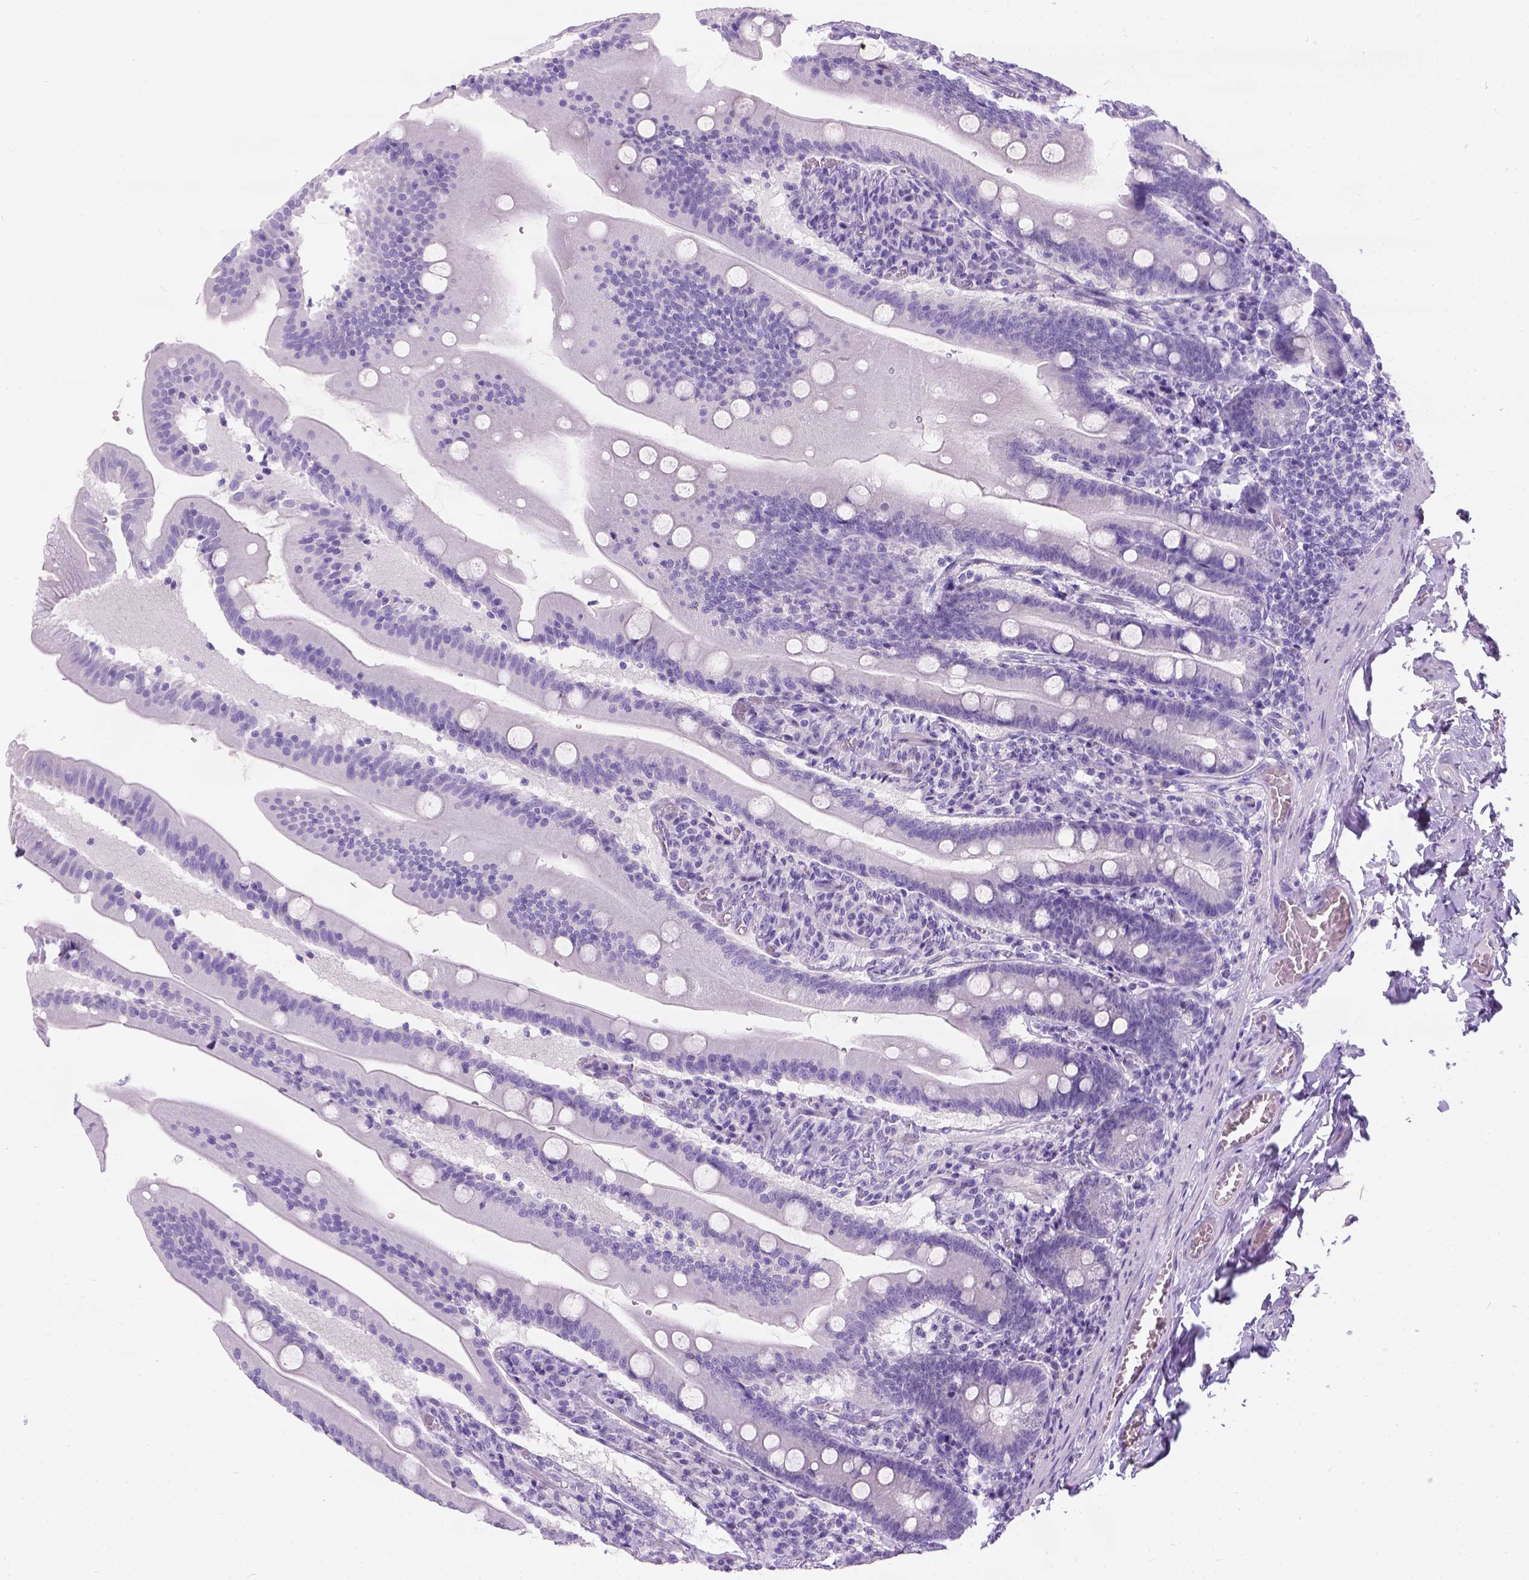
{"staining": {"intensity": "negative", "quantity": "none", "location": "none"}, "tissue": "small intestine", "cell_type": "Glandular cells", "image_type": "normal", "snomed": [{"axis": "morphology", "description": "Normal tissue, NOS"}, {"axis": "topography", "description": "Small intestine"}], "caption": "Protein analysis of normal small intestine demonstrates no significant staining in glandular cells.", "gene": "C7orf57", "patient": {"sex": "male", "age": 37}}